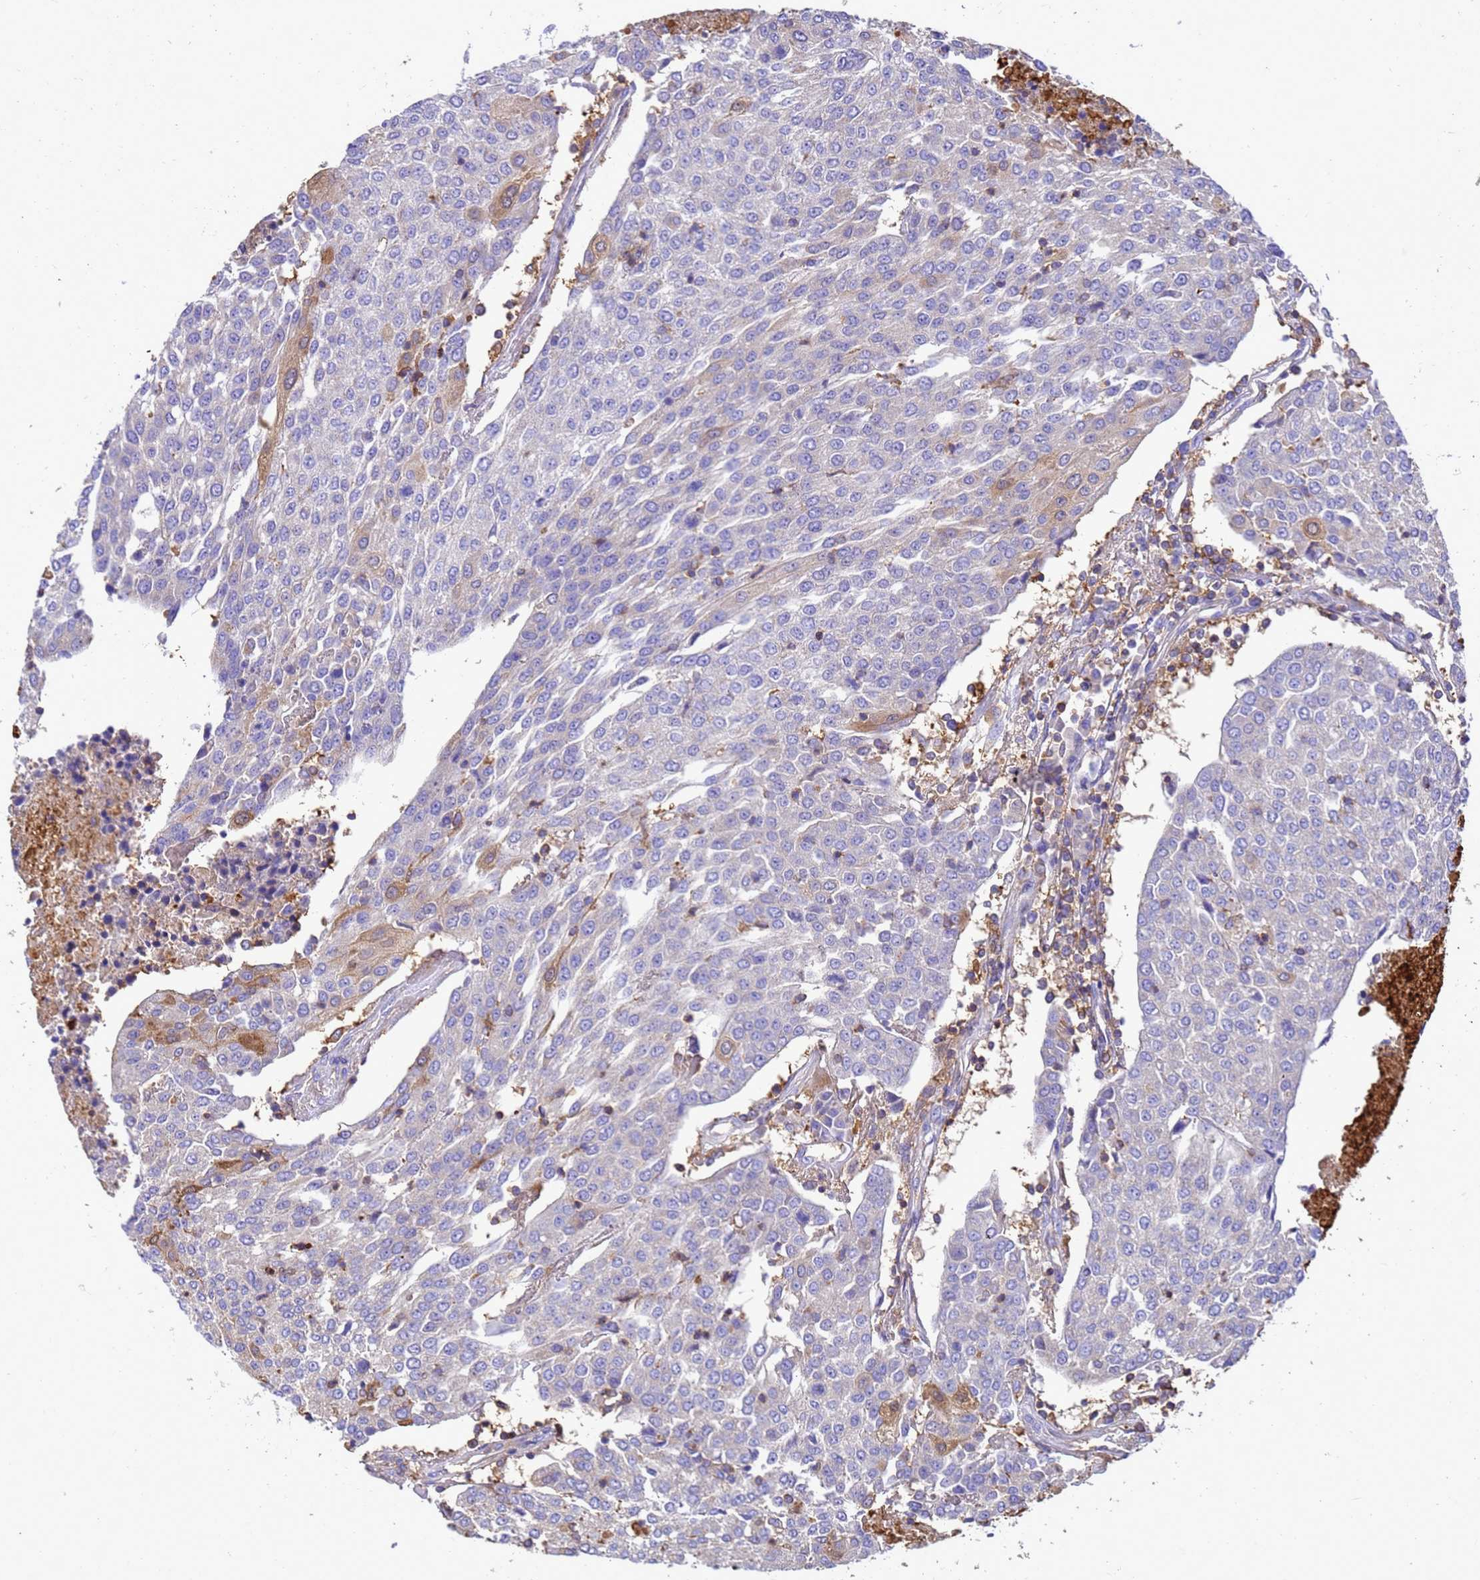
{"staining": {"intensity": "negative", "quantity": "none", "location": "none"}, "tissue": "urothelial cancer", "cell_type": "Tumor cells", "image_type": "cancer", "snomed": [{"axis": "morphology", "description": "Urothelial carcinoma, High grade"}, {"axis": "topography", "description": "Urinary bladder"}], "caption": "Urothelial cancer stained for a protein using immunohistochemistry (IHC) displays no staining tumor cells.", "gene": "ZNF235", "patient": {"sex": "female", "age": 85}}